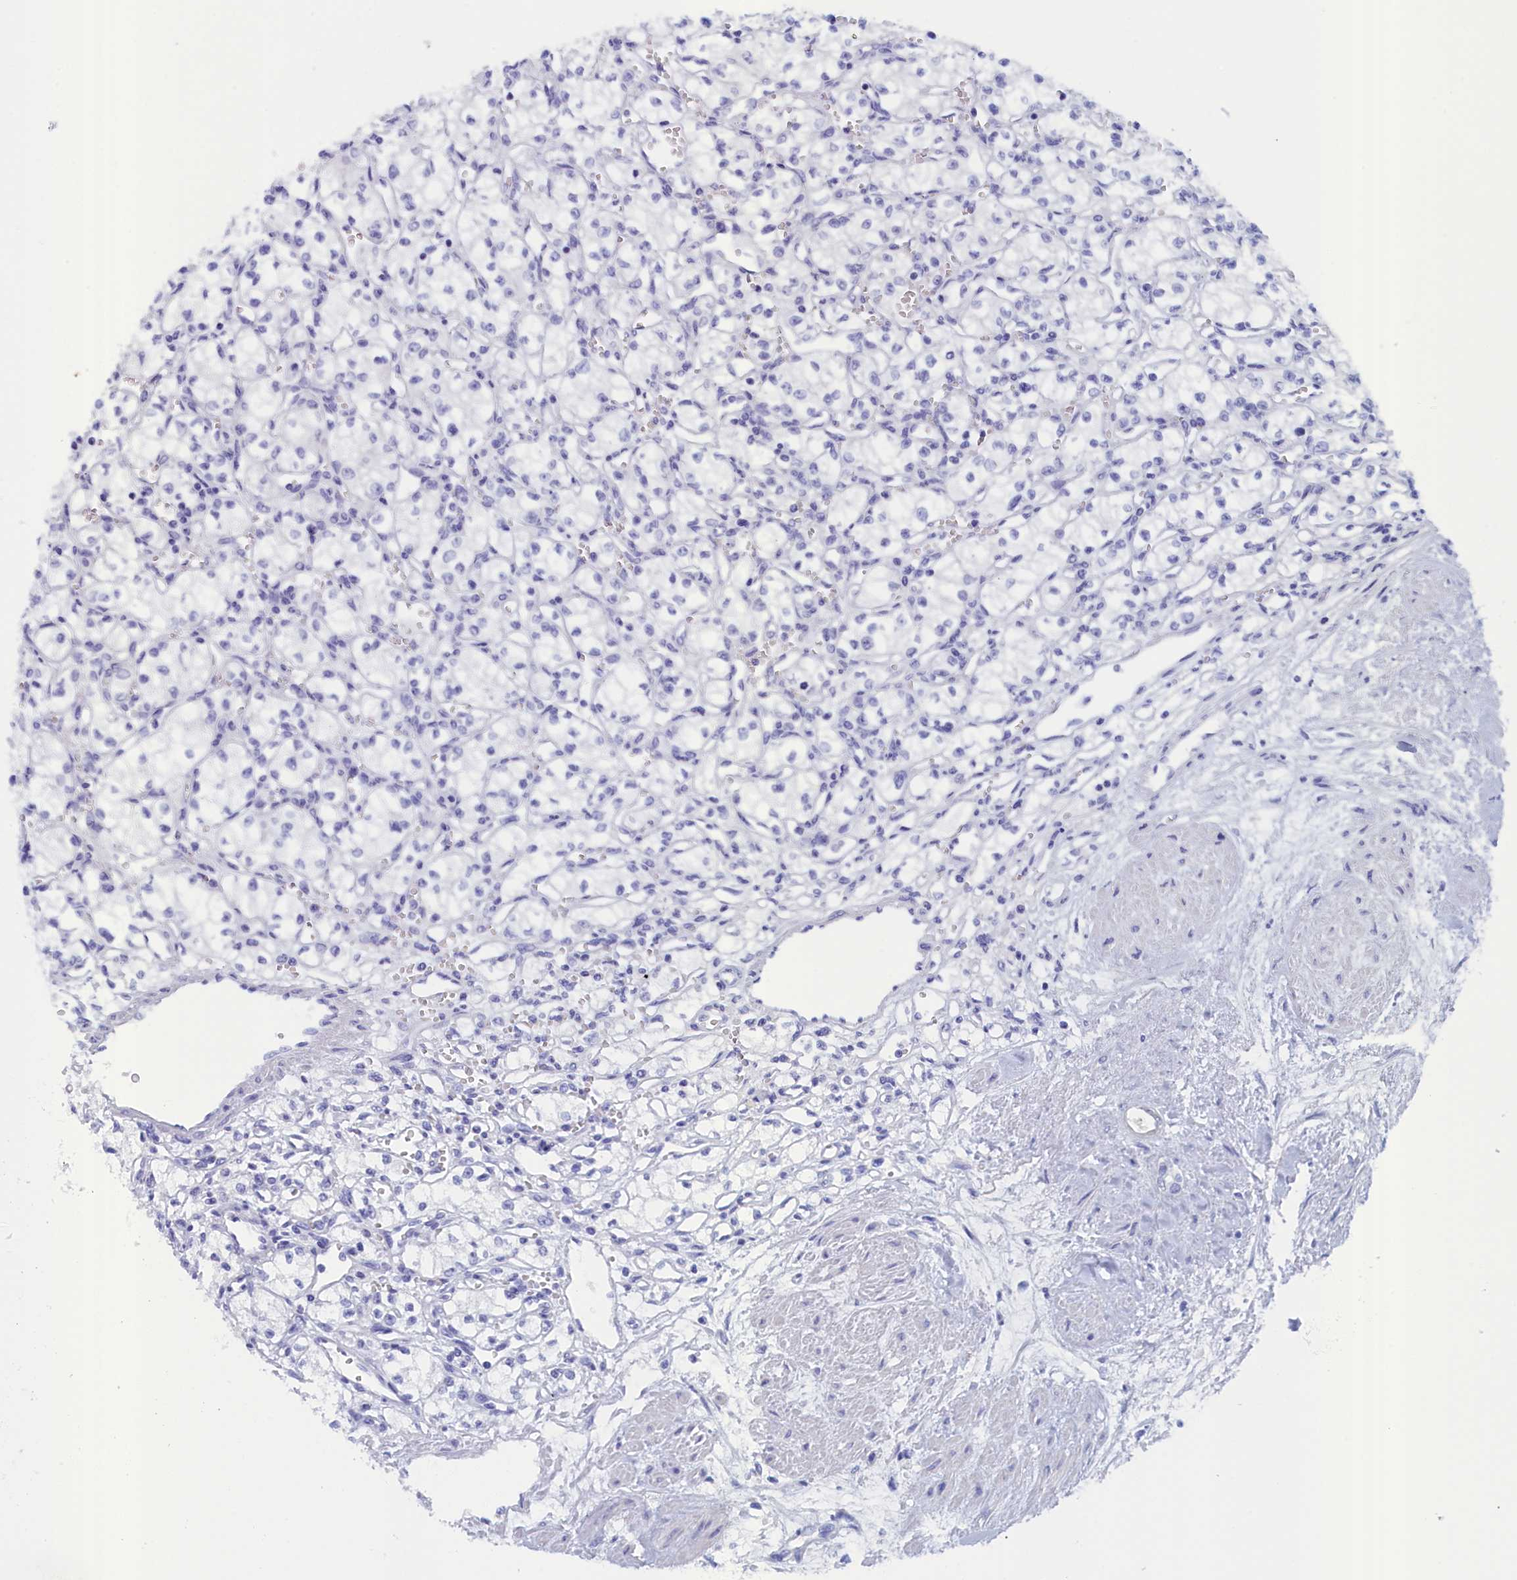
{"staining": {"intensity": "negative", "quantity": "none", "location": "none"}, "tissue": "renal cancer", "cell_type": "Tumor cells", "image_type": "cancer", "snomed": [{"axis": "morphology", "description": "Normal tissue, NOS"}, {"axis": "morphology", "description": "Adenocarcinoma, NOS"}, {"axis": "topography", "description": "Kidney"}], "caption": "A micrograph of human renal cancer is negative for staining in tumor cells. (DAB (3,3'-diaminobenzidine) immunohistochemistry, high magnification).", "gene": "ANKRD2", "patient": {"sex": "male", "age": 59}}